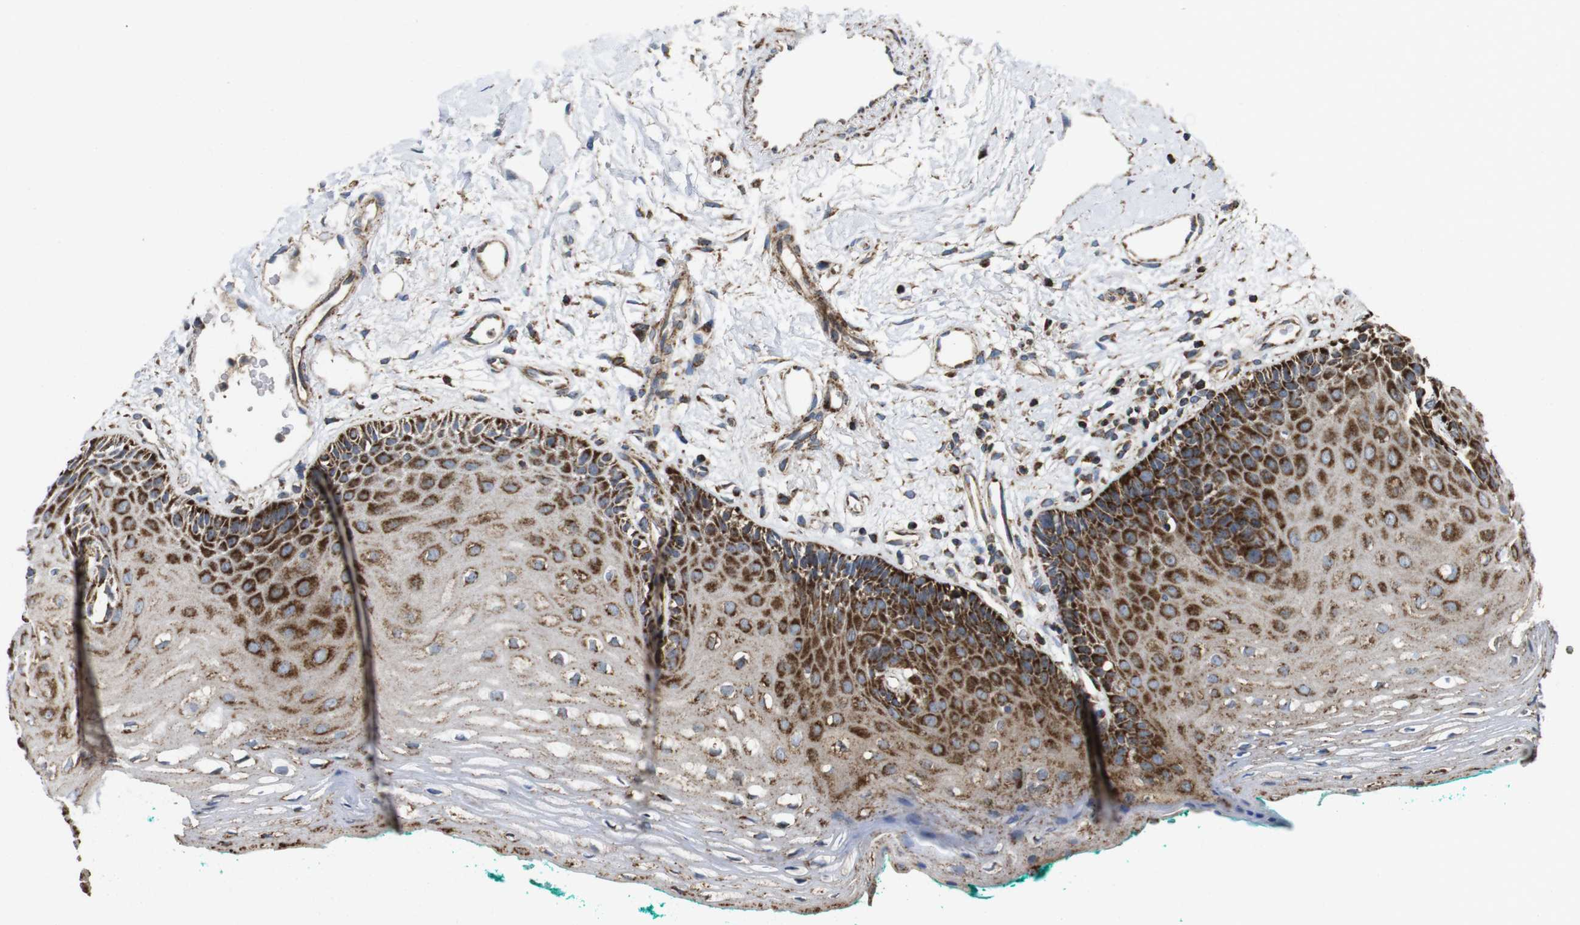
{"staining": {"intensity": "moderate", "quantity": "25%-75%", "location": "cytoplasmic/membranous"}, "tissue": "oral mucosa", "cell_type": "Squamous epithelial cells", "image_type": "normal", "snomed": [{"axis": "morphology", "description": "Normal tissue, NOS"}, {"axis": "topography", "description": "Skeletal muscle"}, {"axis": "topography", "description": "Oral tissue"}, {"axis": "topography", "description": "Peripheral nerve tissue"}], "caption": "Squamous epithelial cells demonstrate medium levels of moderate cytoplasmic/membranous staining in approximately 25%-75% of cells in normal human oral mucosa.", "gene": "HK1", "patient": {"sex": "female", "age": 84}}